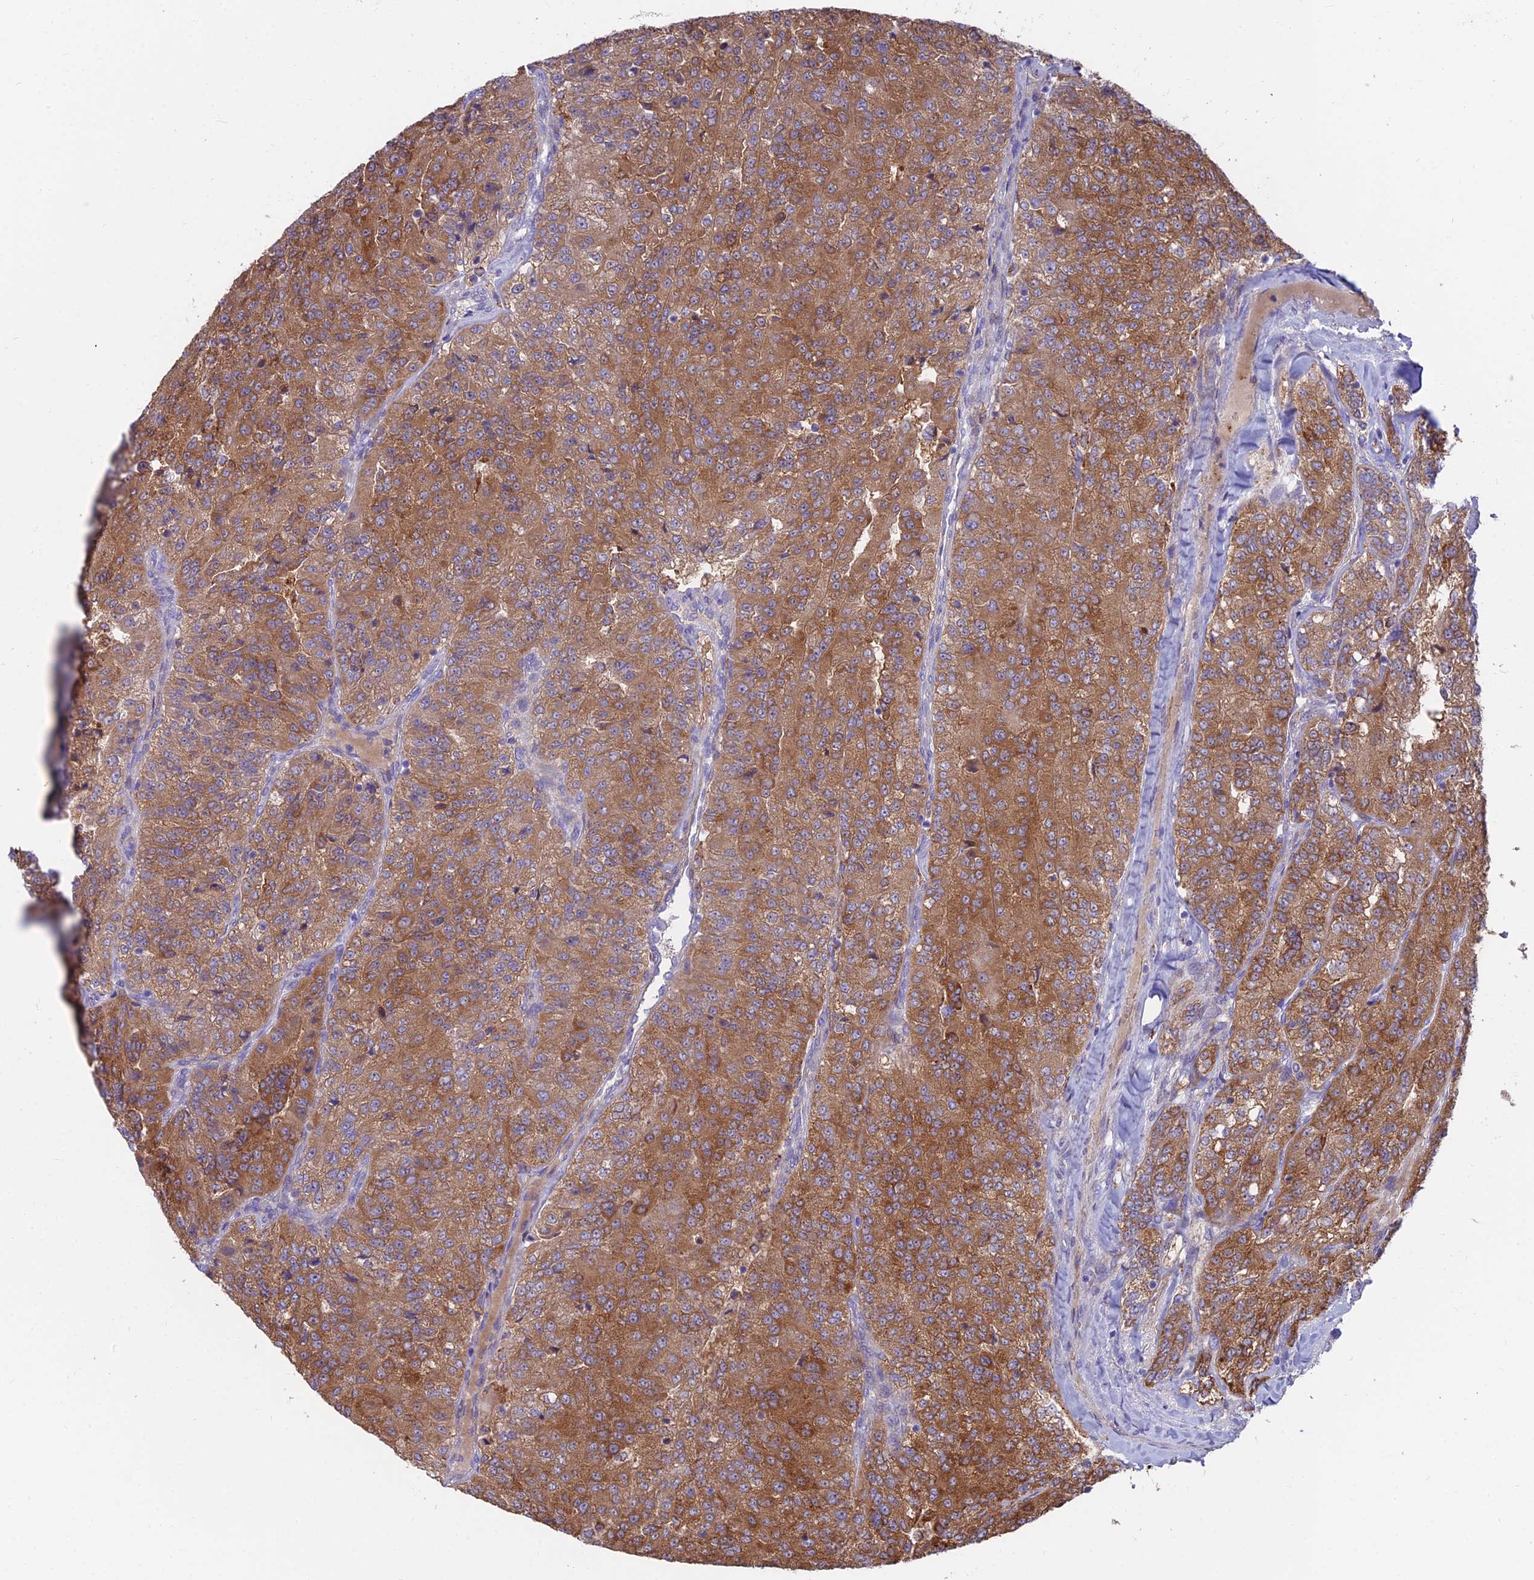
{"staining": {"intensity": "strong", "quantity": ">75%", "location": "cytoplasmic/membranous"}, "tissue": "renal cancer", "cell_type": "Tumor cells", "image_type": "cancer", "snomed": [{"axis": "morphology", "description": "Adenocarcinoma, NOS"}, {"axis": "topography", "description": "Kidney"}], "caption": "This is an image of immunohistochemistry staining of renal adenocarcinoma, which shows strong positivity in the cytoplasmic/membranous of tumor cells.", "gene": "TIGD6", "patient": {"sex": "female", "age": 63}}